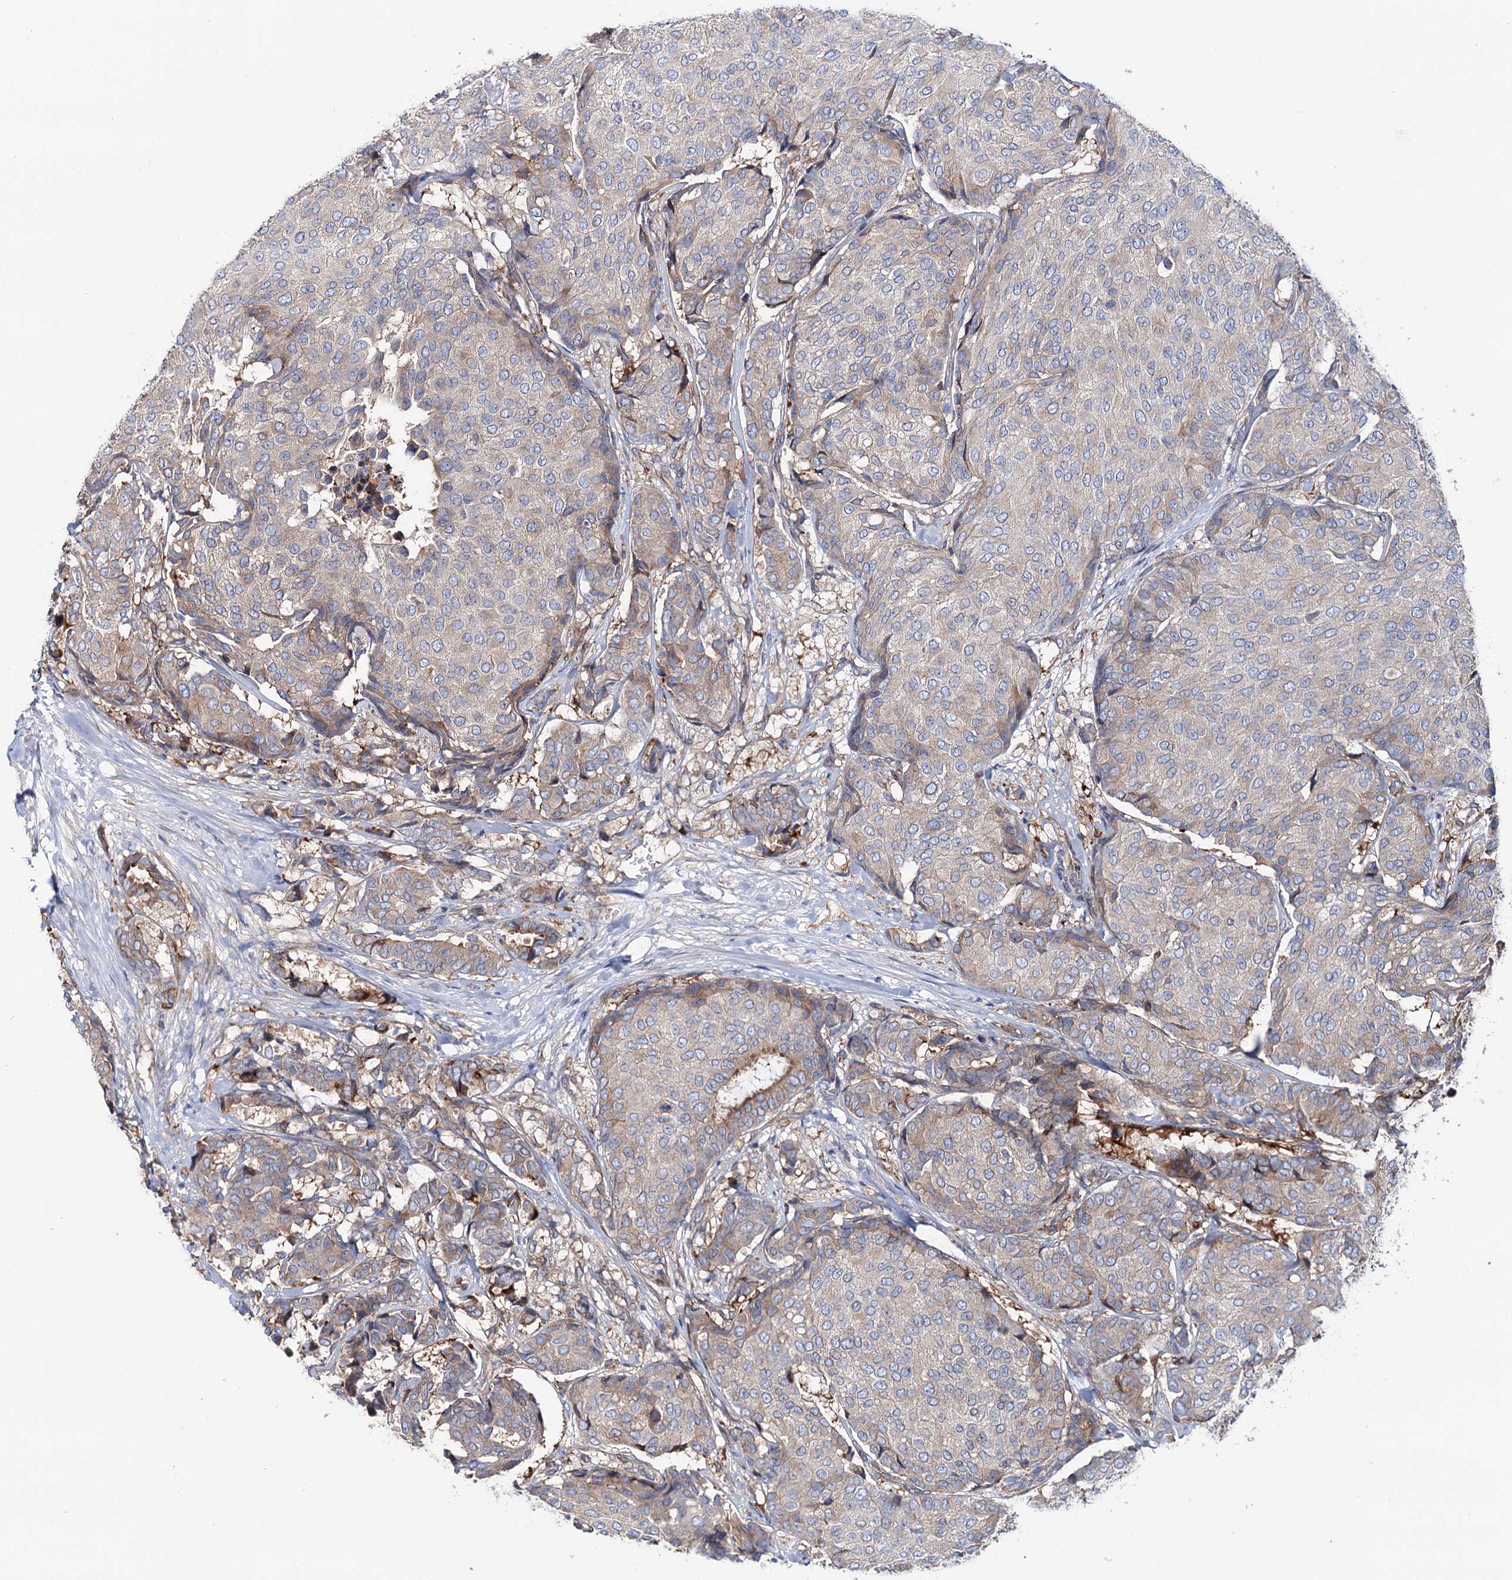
{"staining": {"intensity": "weak", "quantity": "25%-75%", "location": "cytoplasmic/membranous"}, "tissue": "breast cancer", "cell_type": "Tumor cells", "image_type": "cancer", "snomed": [{"axis": "morphology", "description": "Duct carcinoma"}, {"axis": "topography", "description": "Breast"}], "caption": "Breast cancer stained for a protein reveals weak cytoplasmic/membranous positivity in tumor cells.", "gene": "PTDSS2", "patient": {"sex": "female", "age": 75}}